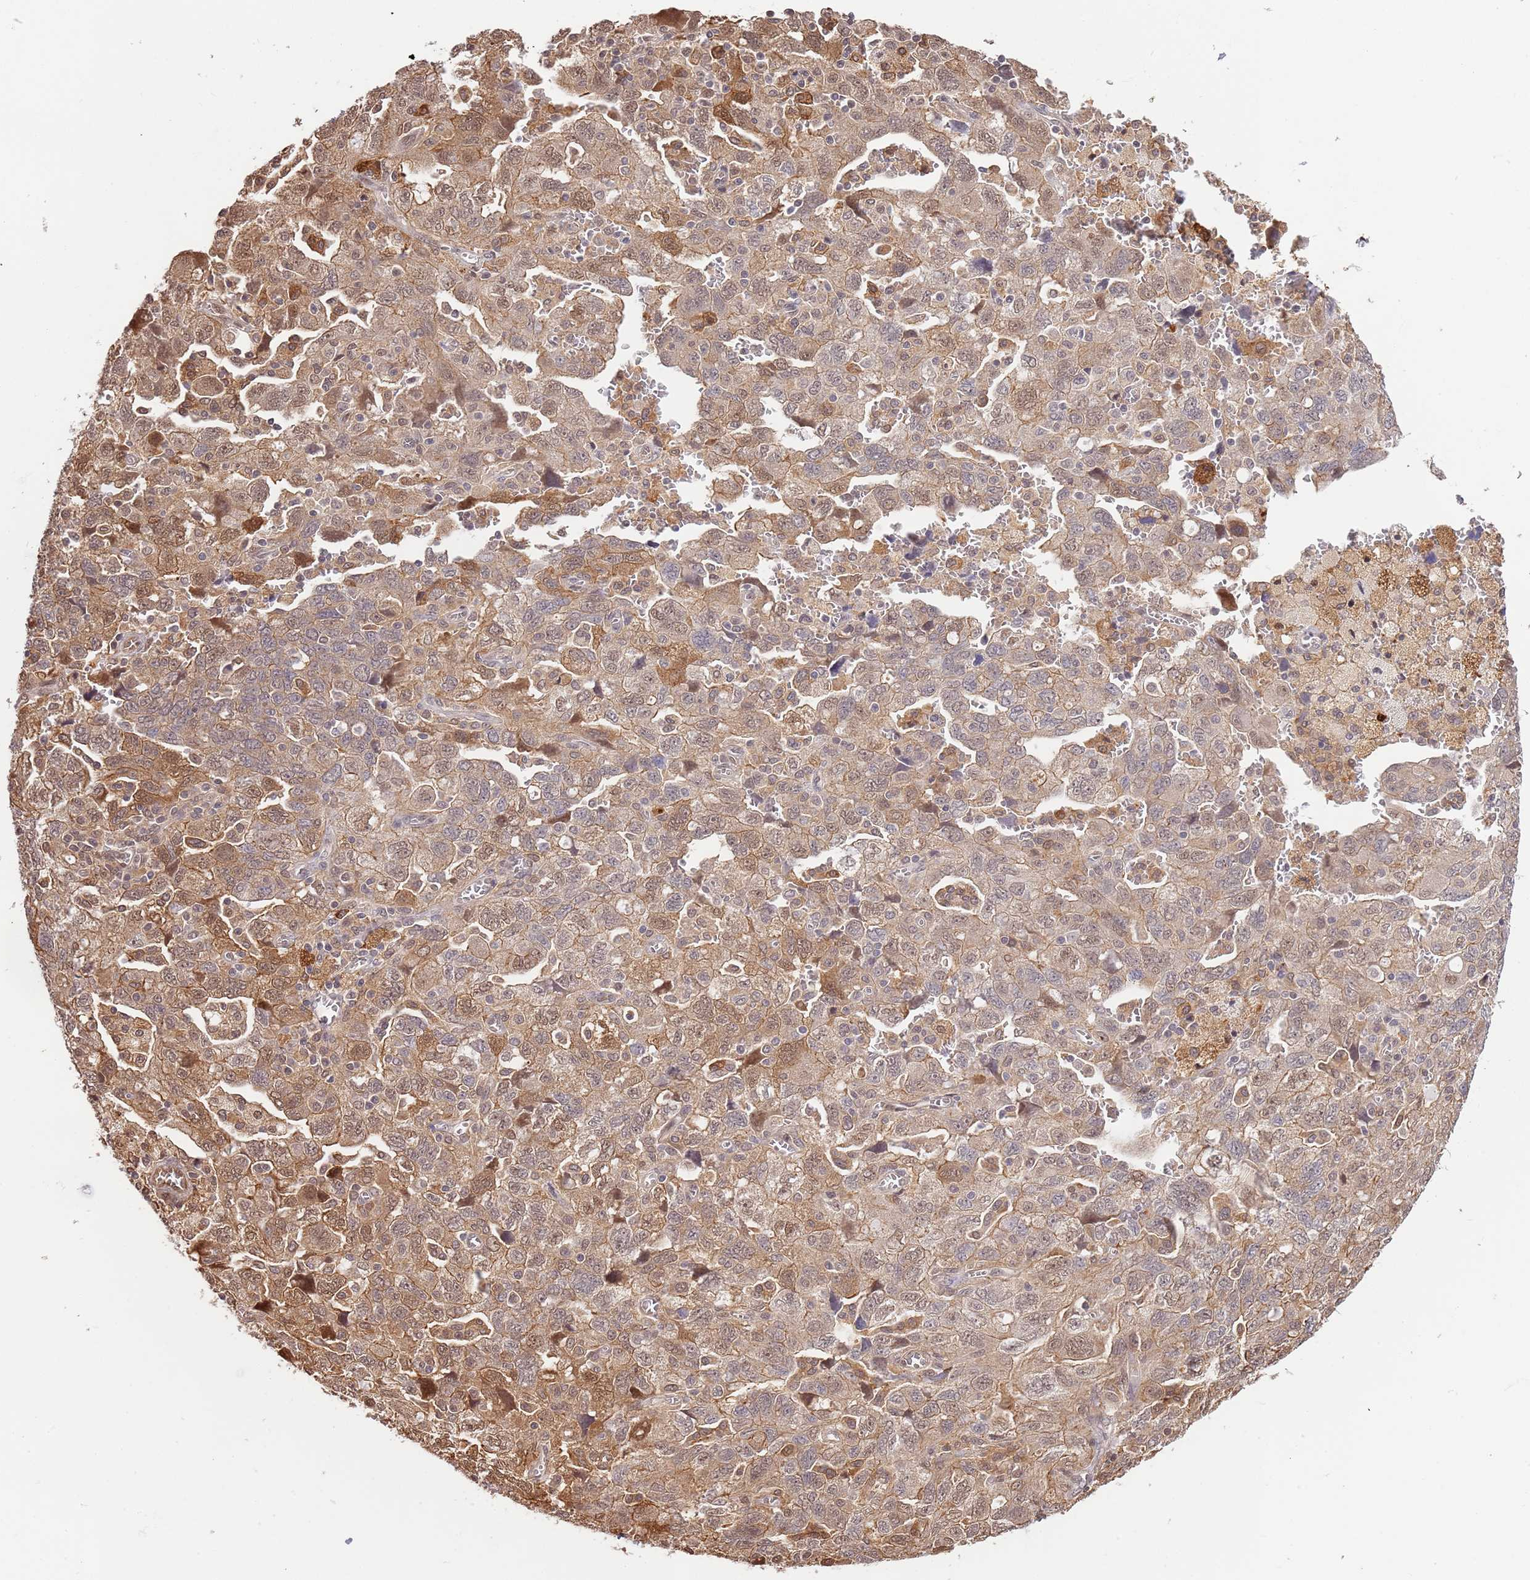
{"staining": {"intensity": "moderate", "quantity": "25%-75%", "location": "cytoplasmic/membranous,nuclear"}, "tissue": "ovarian cancer", "cell_type": "Tumor cells", "image_type": "cancer", "snomed": [{"axis": "morphology", "description": "Carcinoma, NOS"}, {"axis": "morphology", "description": "Cystadenocarcinoma, serous, NOS"}, {"axis": "topography", "description": "Ovary"}], "caption": "Serous cystadenocarcinoma (ovarian) stained with a protein marker exhibits moderate staining in tumor cells.", "gene": "PLSCR5", "patient": {"sex": "female", "age": 69}}